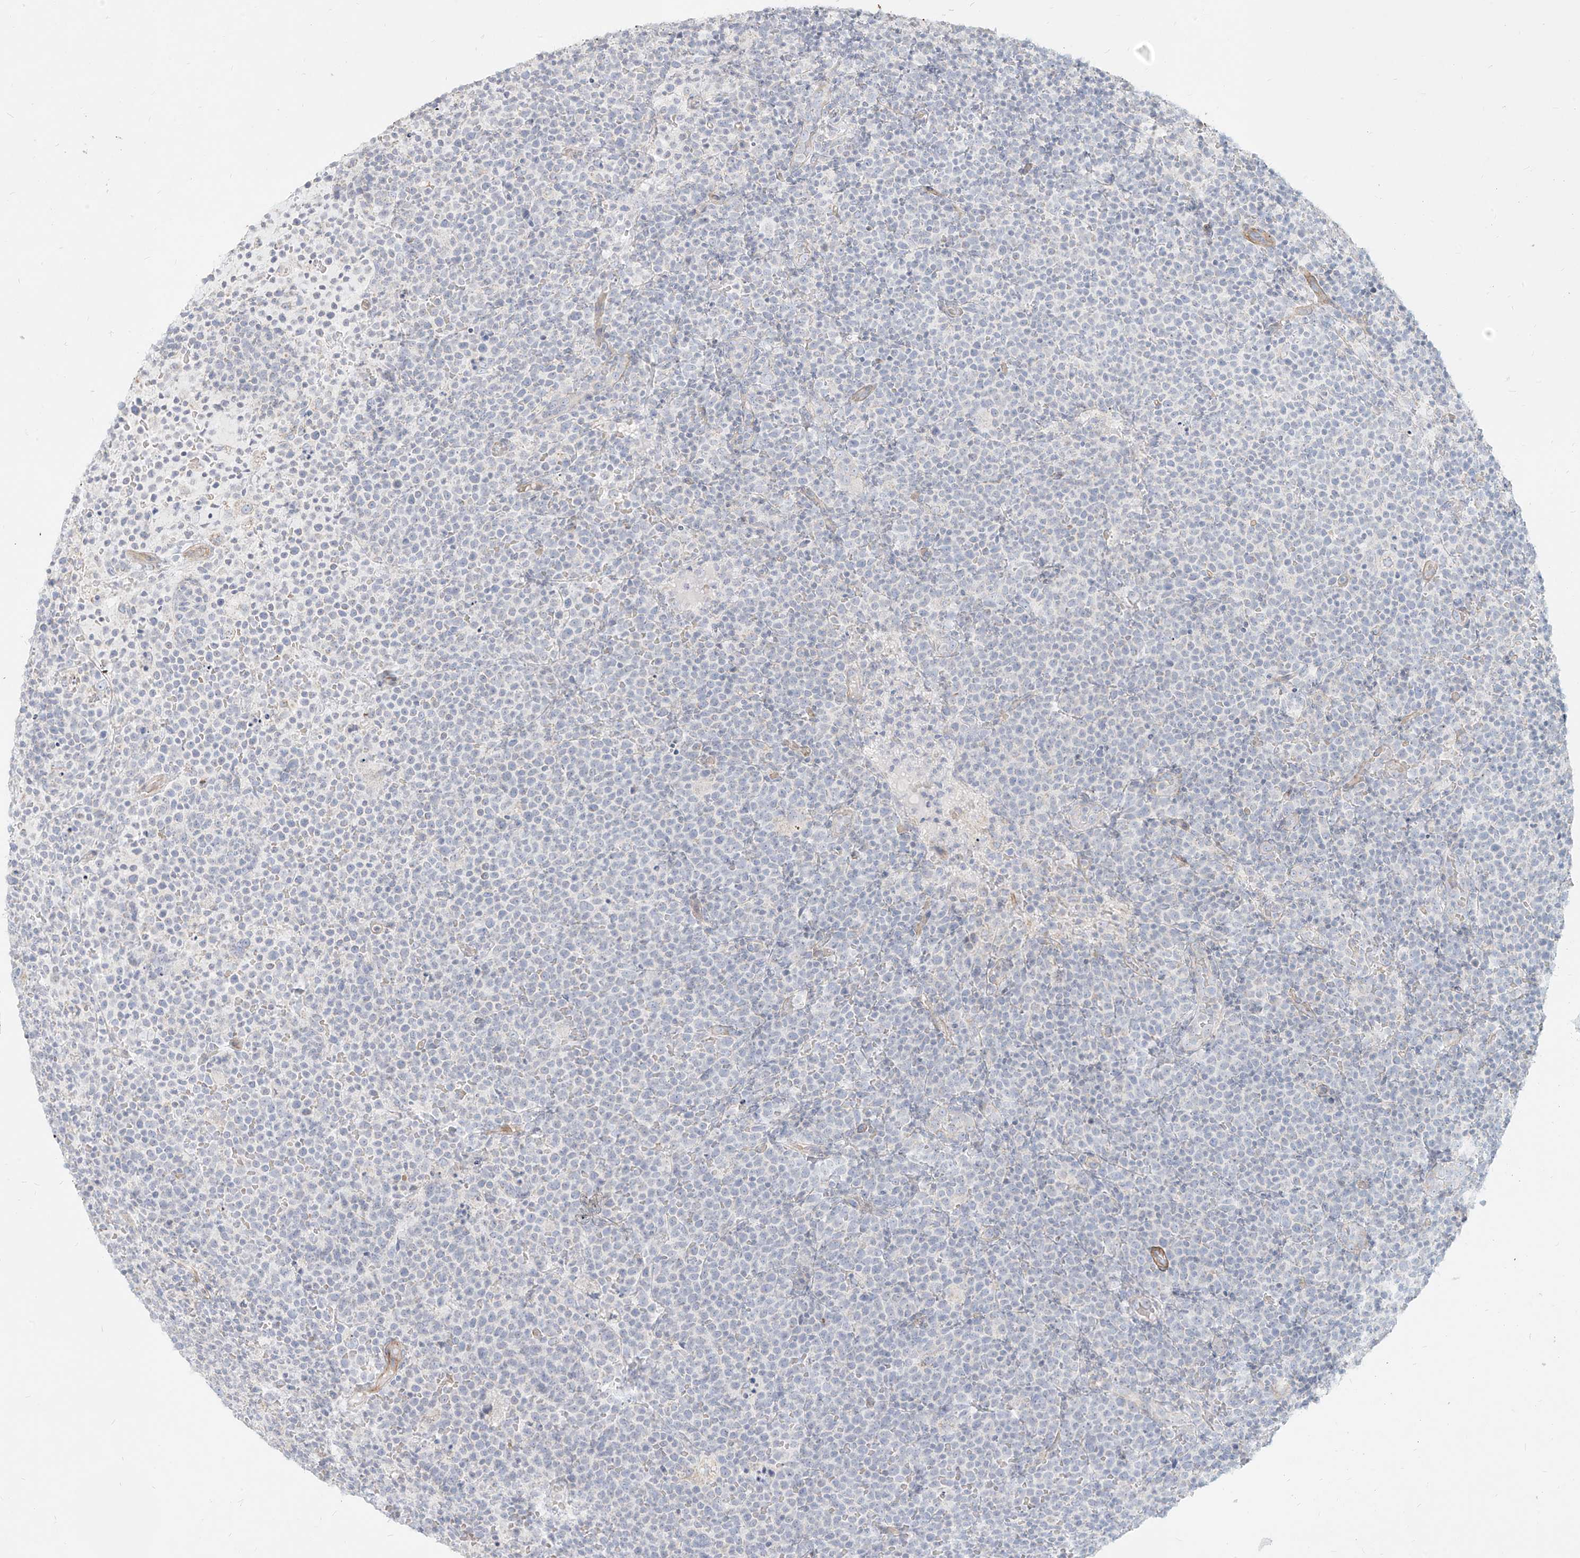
{"staining": {"intensity": "negative", "quantity": "none", "location": "none"}, "tissue": "lymphoma", "cell_type": "Tumor cells", "image_type": "cancer", "snomed": [{"axis": "morphology", "description": "Malignant lymphoma, non-Hodgkin's type, High grade"}, {"axis": "topography", "description": "Lymph node"}], "caption": "A high-resolution histopathology image shows IHC staining of high-grade malignant lymphoma, non-Hodgkin's type, which shows no significant expression in tumor cells. The staining is performed using DAB (3,3'-diaminobenzidine) brown chromogen with nuclei counter-stained in using hematoxylin.", "gene": "ITPKB", "patient": {"sex": "male", "age": 61}}